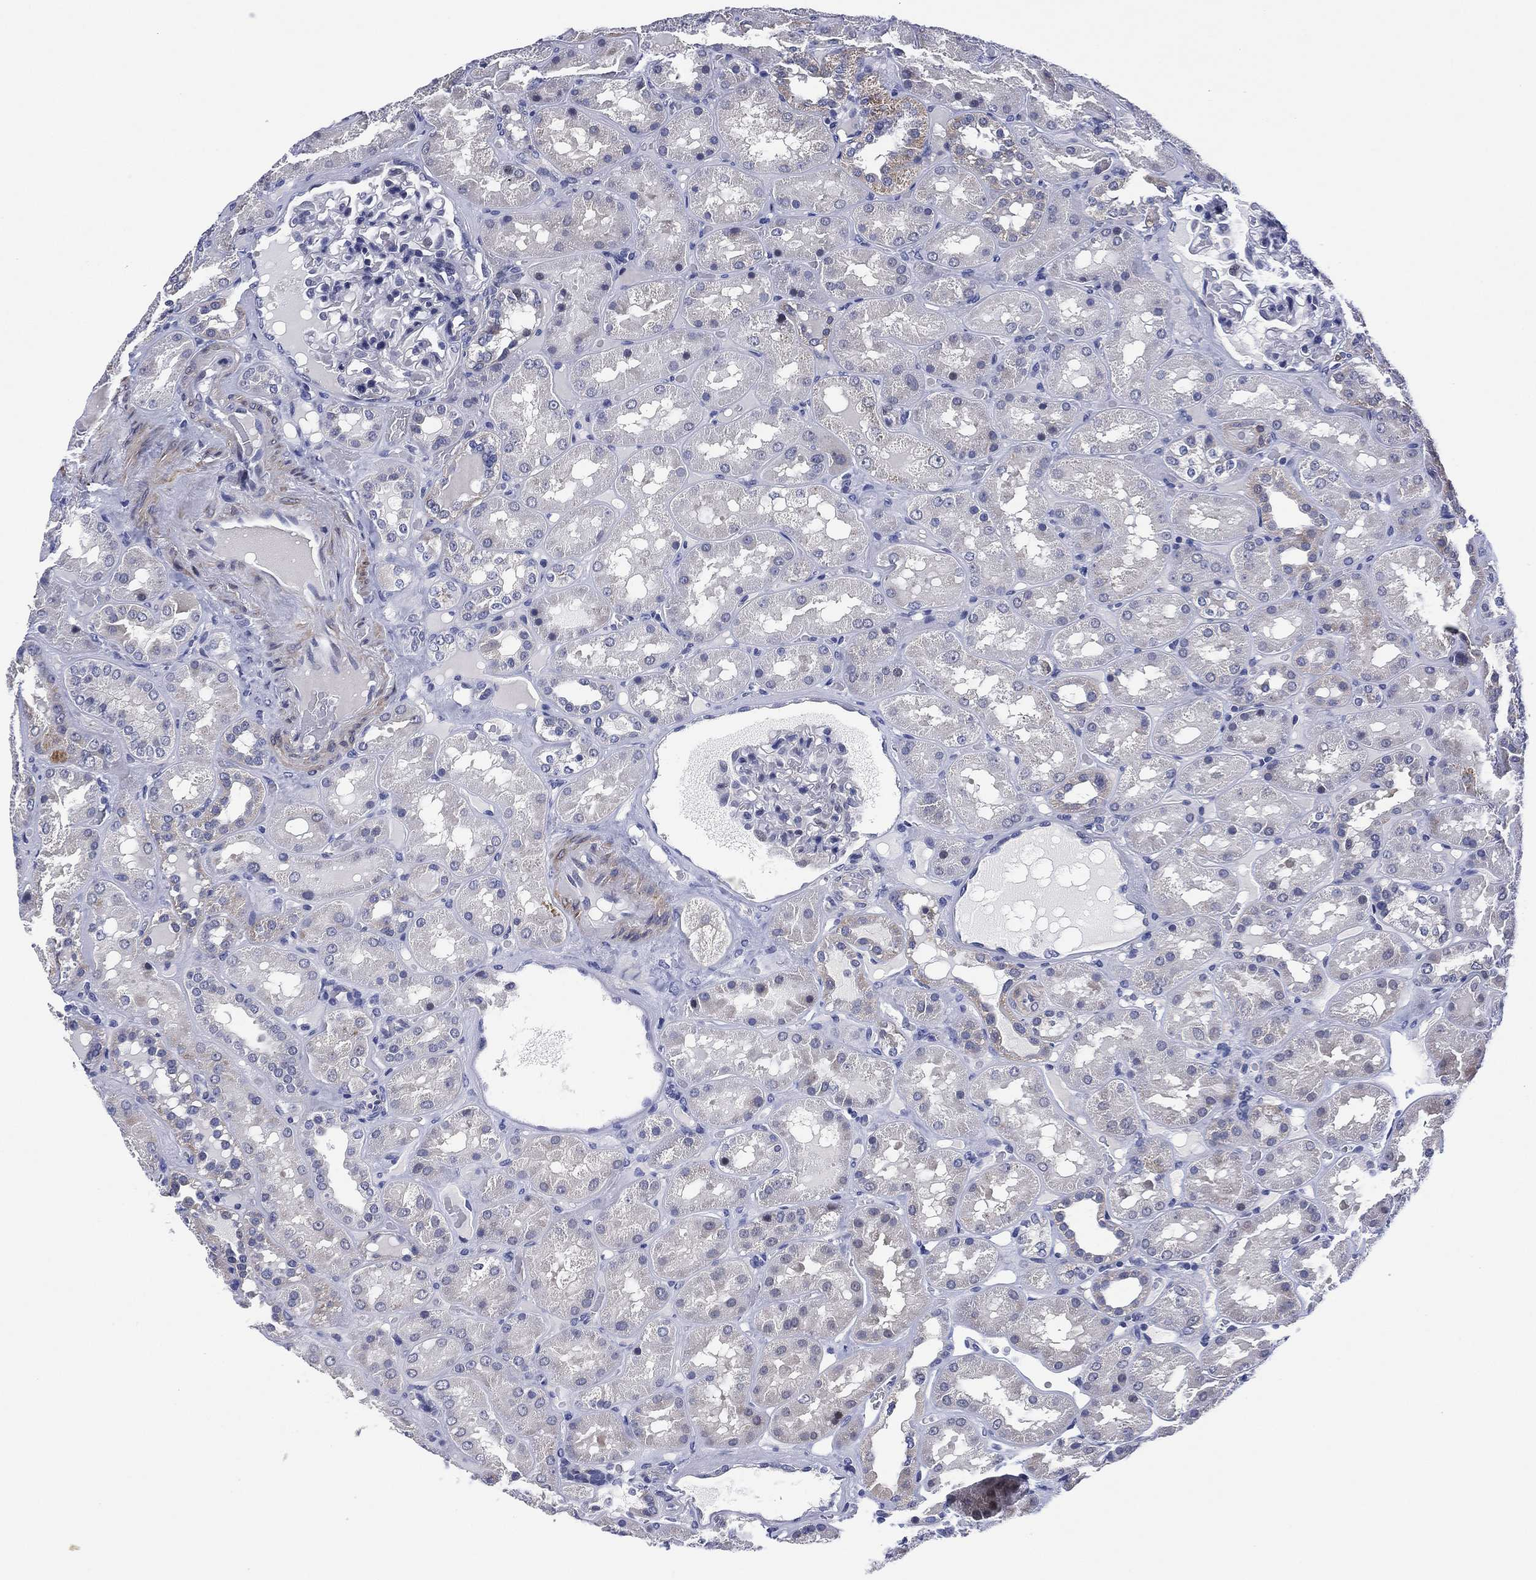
{"staining": {"intensity": "negative", "quantity": "none", "location": "none"}, "tissue": "kidney", "cell_type": "Cells in glomeruli", "image_type": "normal", "snomed": [{"axis": "morphology", "description": "Normal tissue, NOS"}, {"axis": "topography", "description": "Kidney"}], "caption": "Immunohistochemistry photomicrograph of normal kidney: human kidney stained with DAB (3,3'-diaminobenzidine) demonstrates no significant protein staining in cells in glomeruli.", "gene": "CLIP3", "patient": {"sex": "male", "age": 73}}